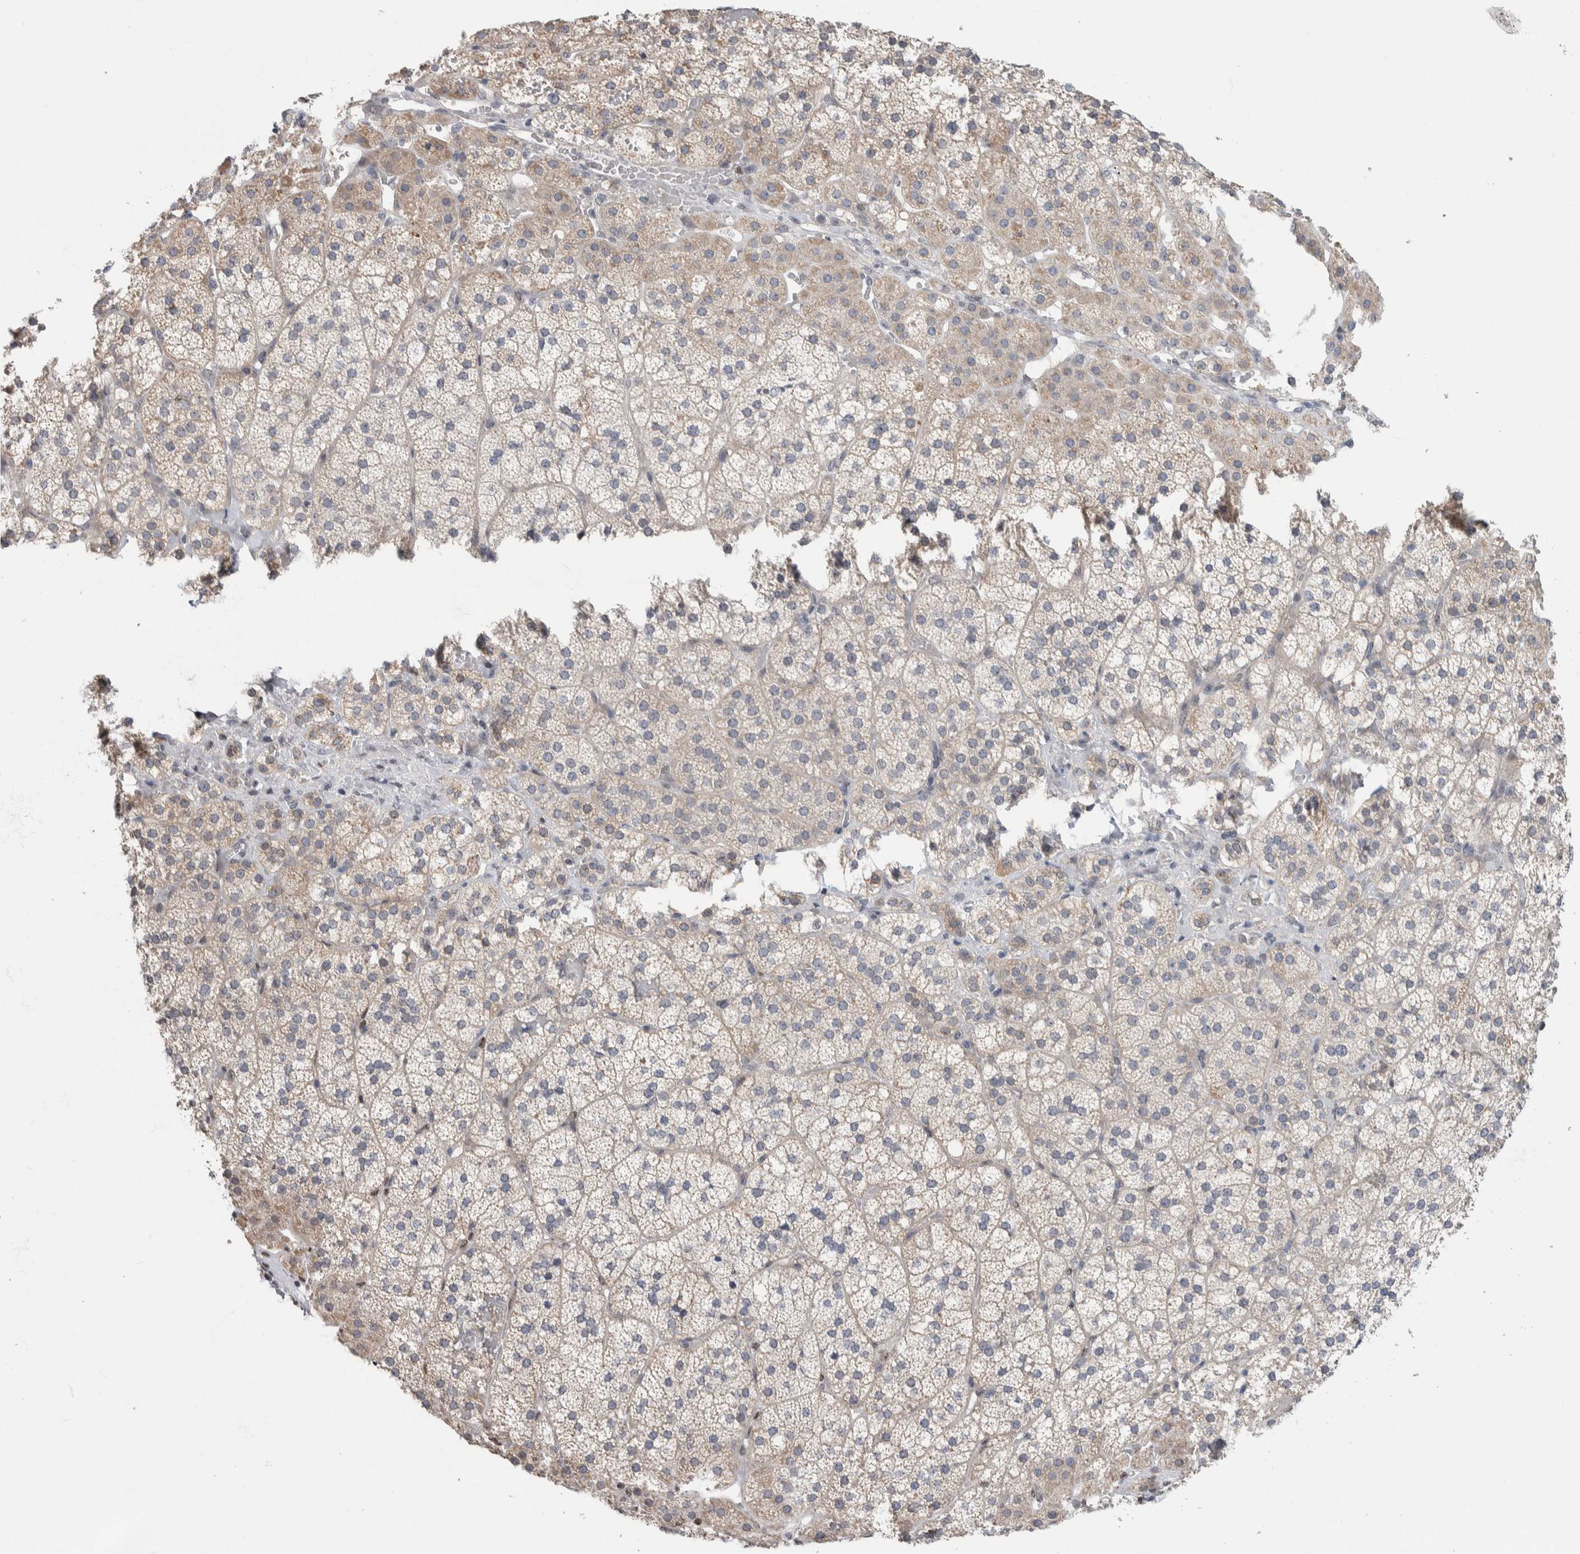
{"staining": {"intensity": "moderate", "quantity": "<25%", "location": "cytoplasmic/membranous,nuclear"}, "tissue": "adrenal gland", "cell_type": "Glandular cells", "image_type": "normal", "snomed": [{"axis": "morphology", "description": "Normal tissue, NOS"}, {"axis": "topography", "description": "Adrenal gland"}], "caption": "Protein staining demonstrates moderate cytoplasmic/membranous,nuclear expression in approximately <25% of glandular cells in normal adrenal gland.", "gene": "TAX1BP1", "patient": {"sex": "female", "age": 44}}